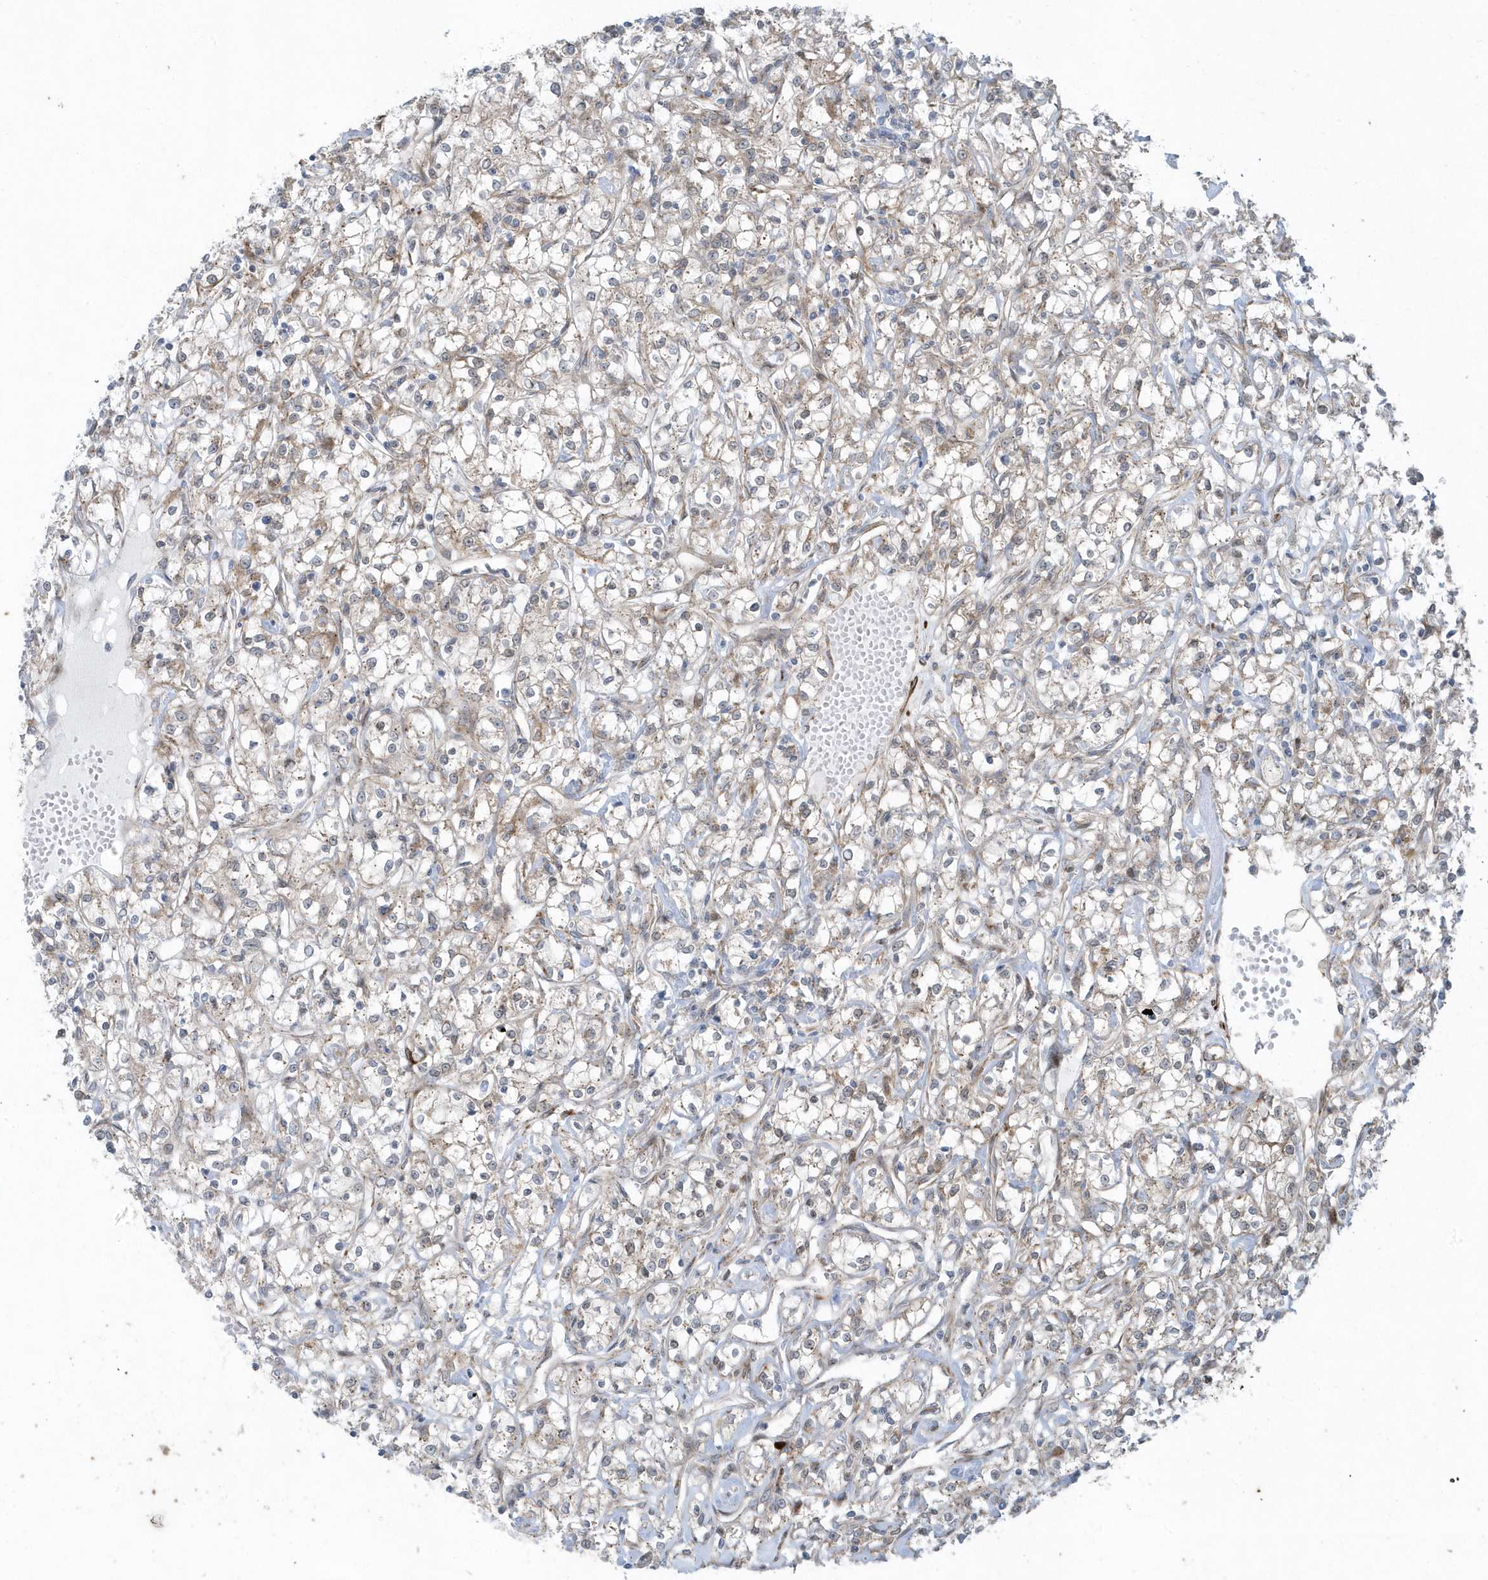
{"staining": {"intensity": "weak", "quantity": "25%-75%", "location": "cytoplasmic/membranous"}, "tissue": "renal cancer", "cell_type": "Tumor cells", "image_type": "cancer", "snomed": [{"axis": "morphology", "description": "Adenocarcinoma, NOS"}, {"axis": "topography", "description": "Kidney"}], "caption": "Renal adenocarcinoma was stained to show a protein in brown. There is low levels of weak cytoplasmic/membranous positivity in approximately 25%-75% of tumor cells.", "gene": "FAM98A", "patient": {"sex": "female", "age": 59}}